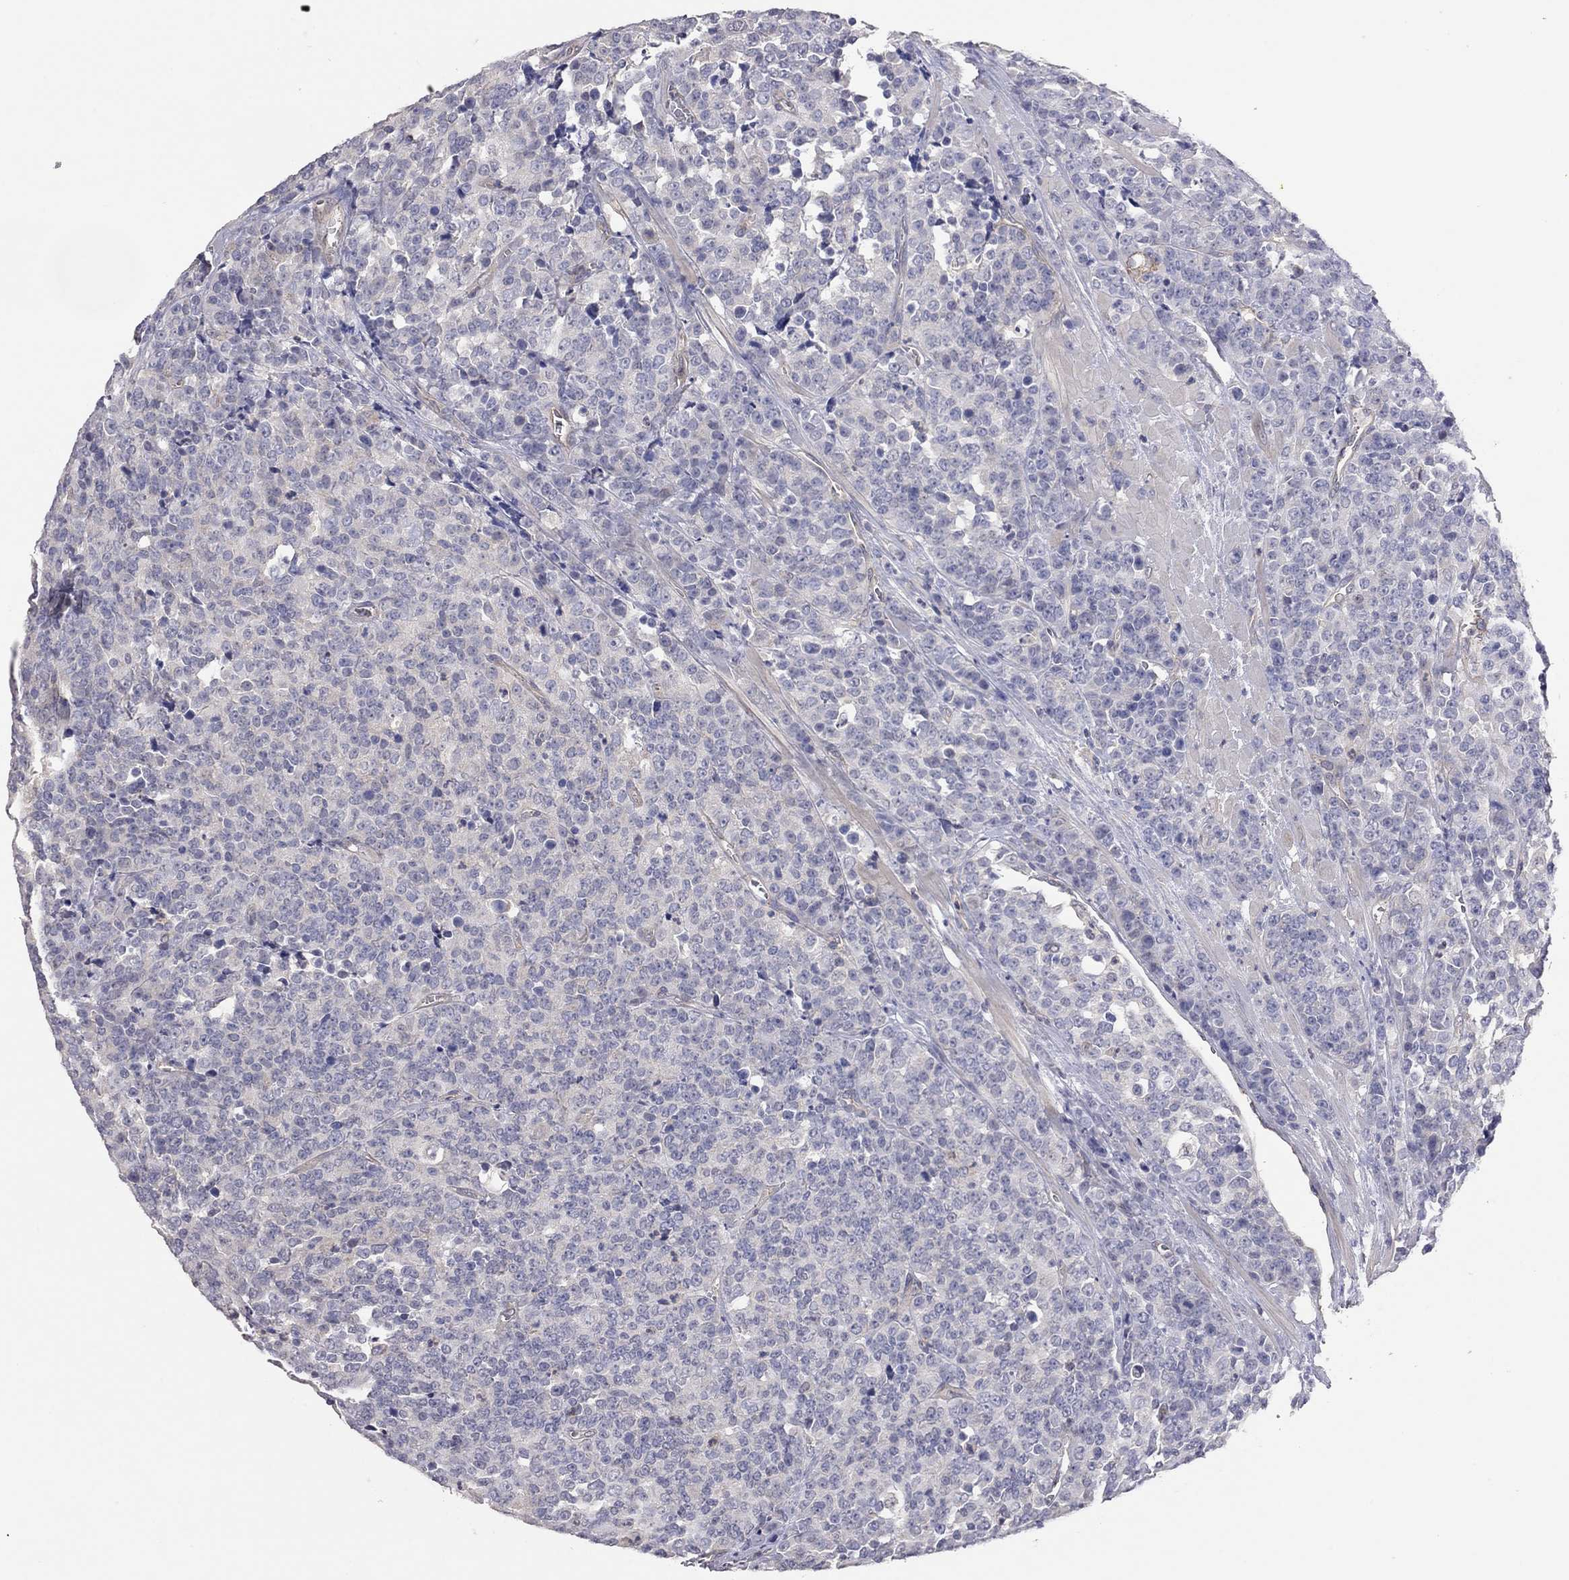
{"staining": {"intensity": "negative", "quantity": "none", "location": "none"}, "tissue": "prostate cancer", "cell_type": "Tumor cells", "image_type": "cancer", "snomed": [{"axis": "morphology", "description": "Adenocarcinoma, NOS"}, {"axis": "topography", "description": "Prostate"}], "caption": "An immunohistochemistry (IHC) photomicrograph of adenocarcinoma (prostate) is shown. There is no staining in tumor cells of adenocarcinoma (prostate). (DAB immunohistochemistry (IHC), high magnification).", "gene": "KCNB1", "patient": {"sex": "male", "age": 67}}